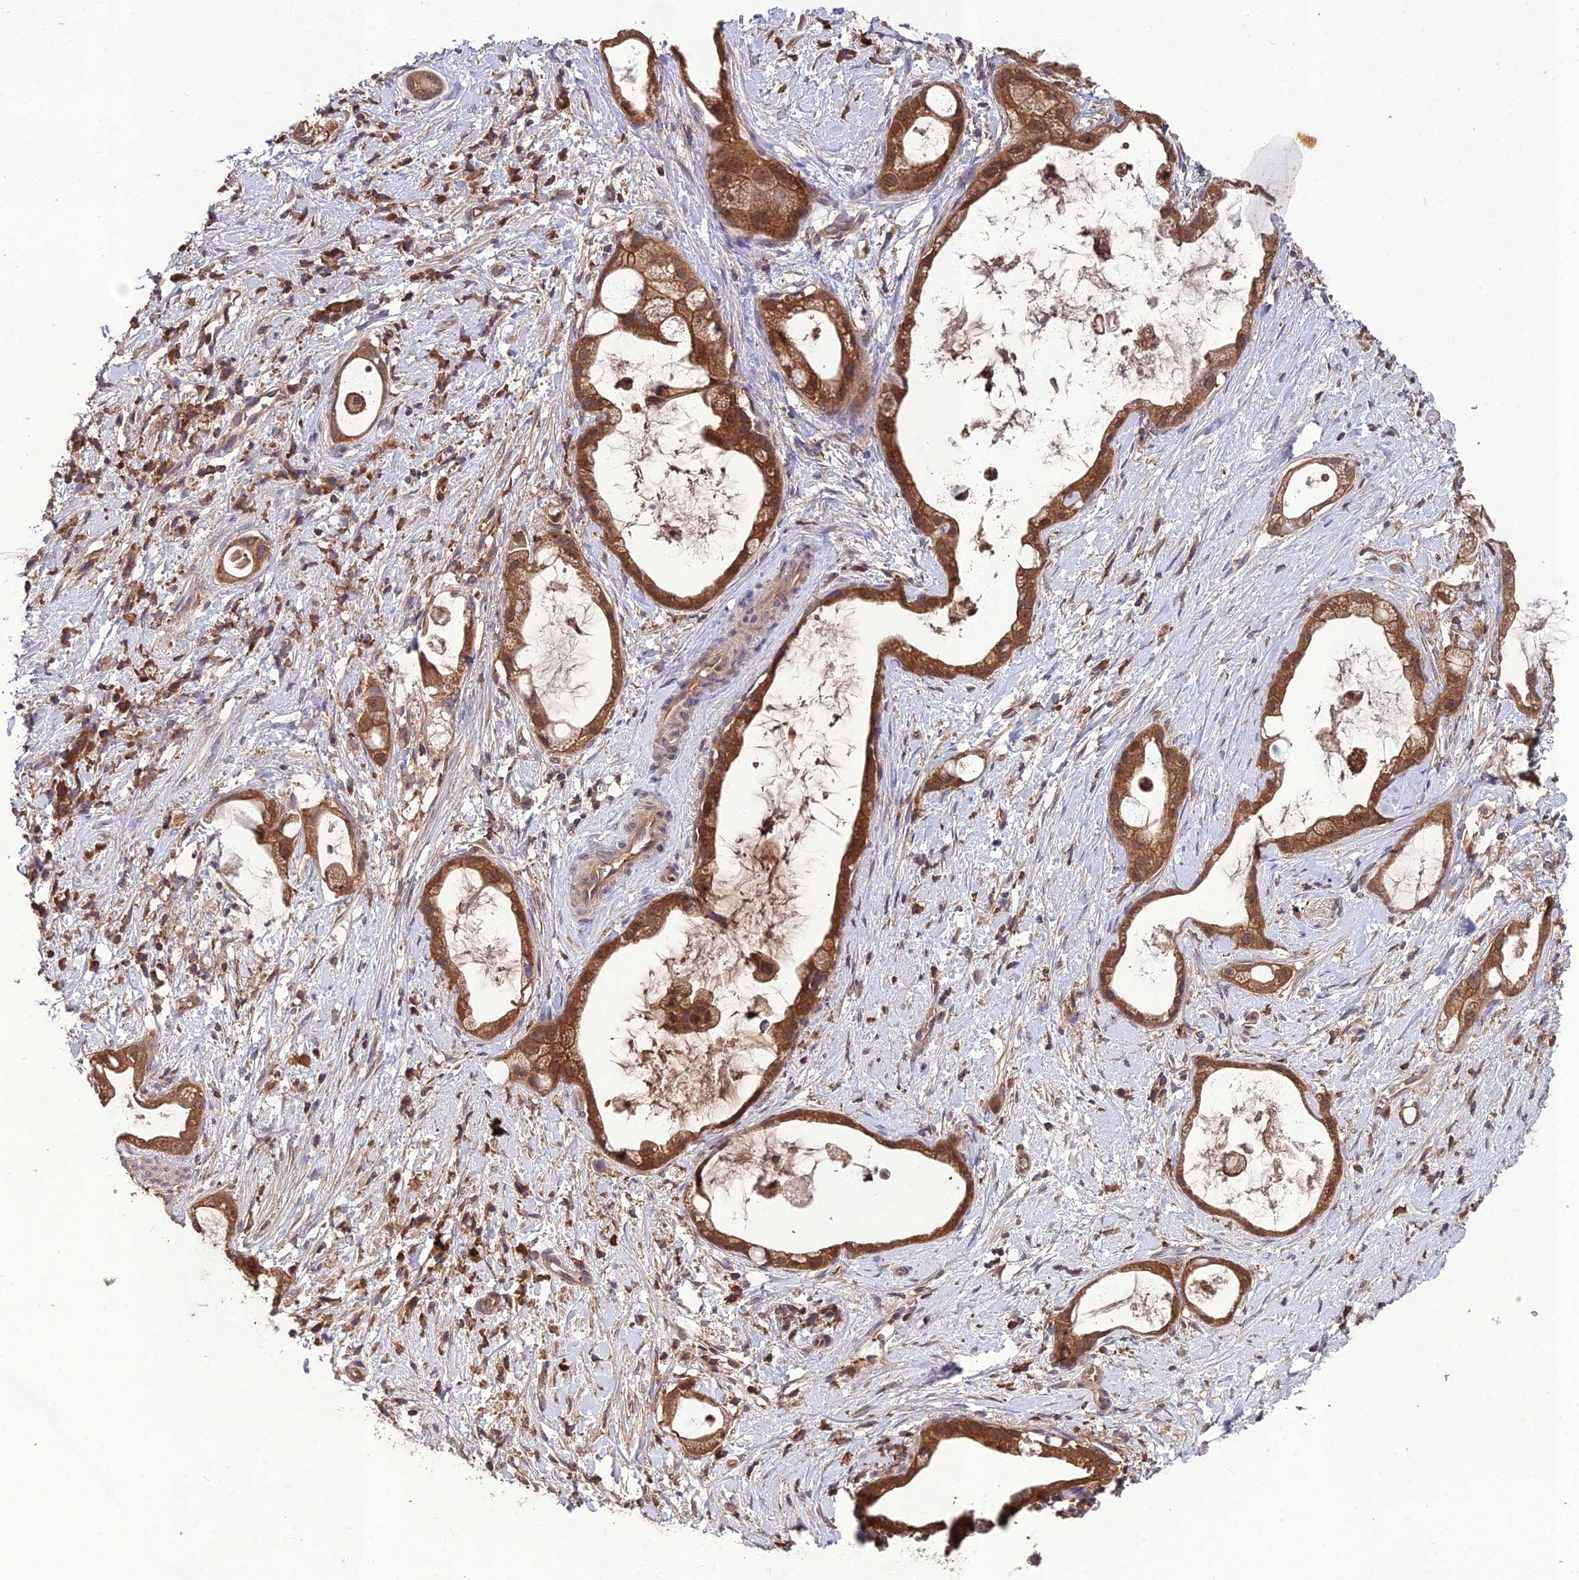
{"staining": {"intensity": "moderate", "quantity": ">75%", "location": "cytoplasmic/membranous"}, "tissue": "stomach cancer", "cell_type": "Tumor cells", "image_type": "cancer", "snomed": [{"axis": "morphology", "description": "Adenocarcinoma, NOS"}, {"axis": "topography", "description": "Stomach"}], "caption": "This is a photomicrograph of immunohistochemistry staining of adenocarcinoma (stomach), which shows moderate positivity in the cytoplasmic/membranous of tumor cells.", "gene": "TMEM258", "patient": {"sex": "male", "age": 55}}